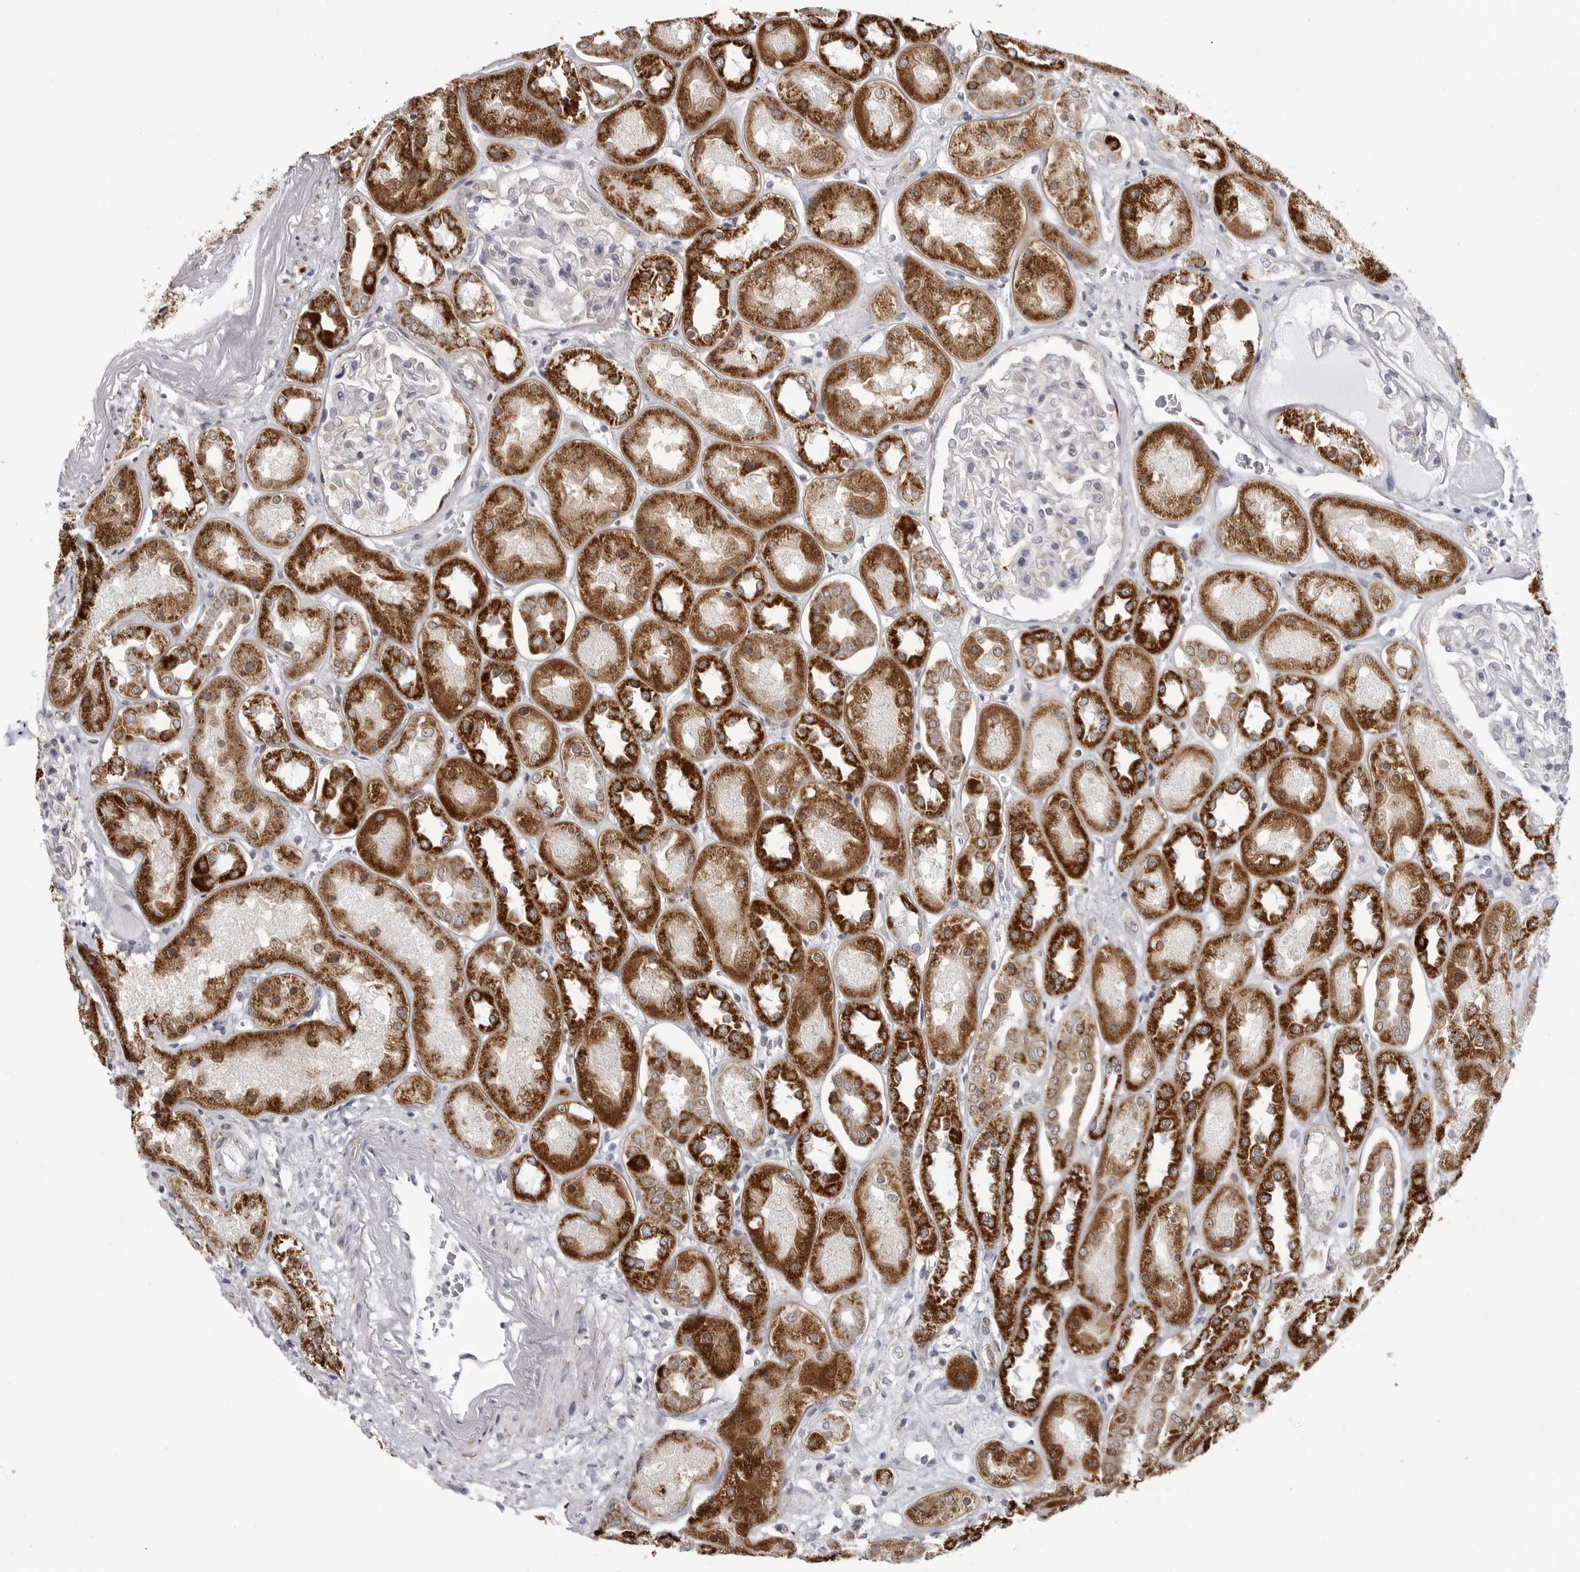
{"staining": {"intensity": "negative", "quantity": "none", "location": "none"}, "tissue": "kidney", "cell_type": "Cells in glomeruli", "image_type": "normal", "snomed": [{"axis": "morphology", "description": "Normal tissue, NOS"}, {"axis": "topography", "description": "Kidney"}], "caption": "Image shows no protein positivity in cells in glomeruli of benign kidney.", "gene": "FH", "patient": {"sex": "male", "age": 70}}